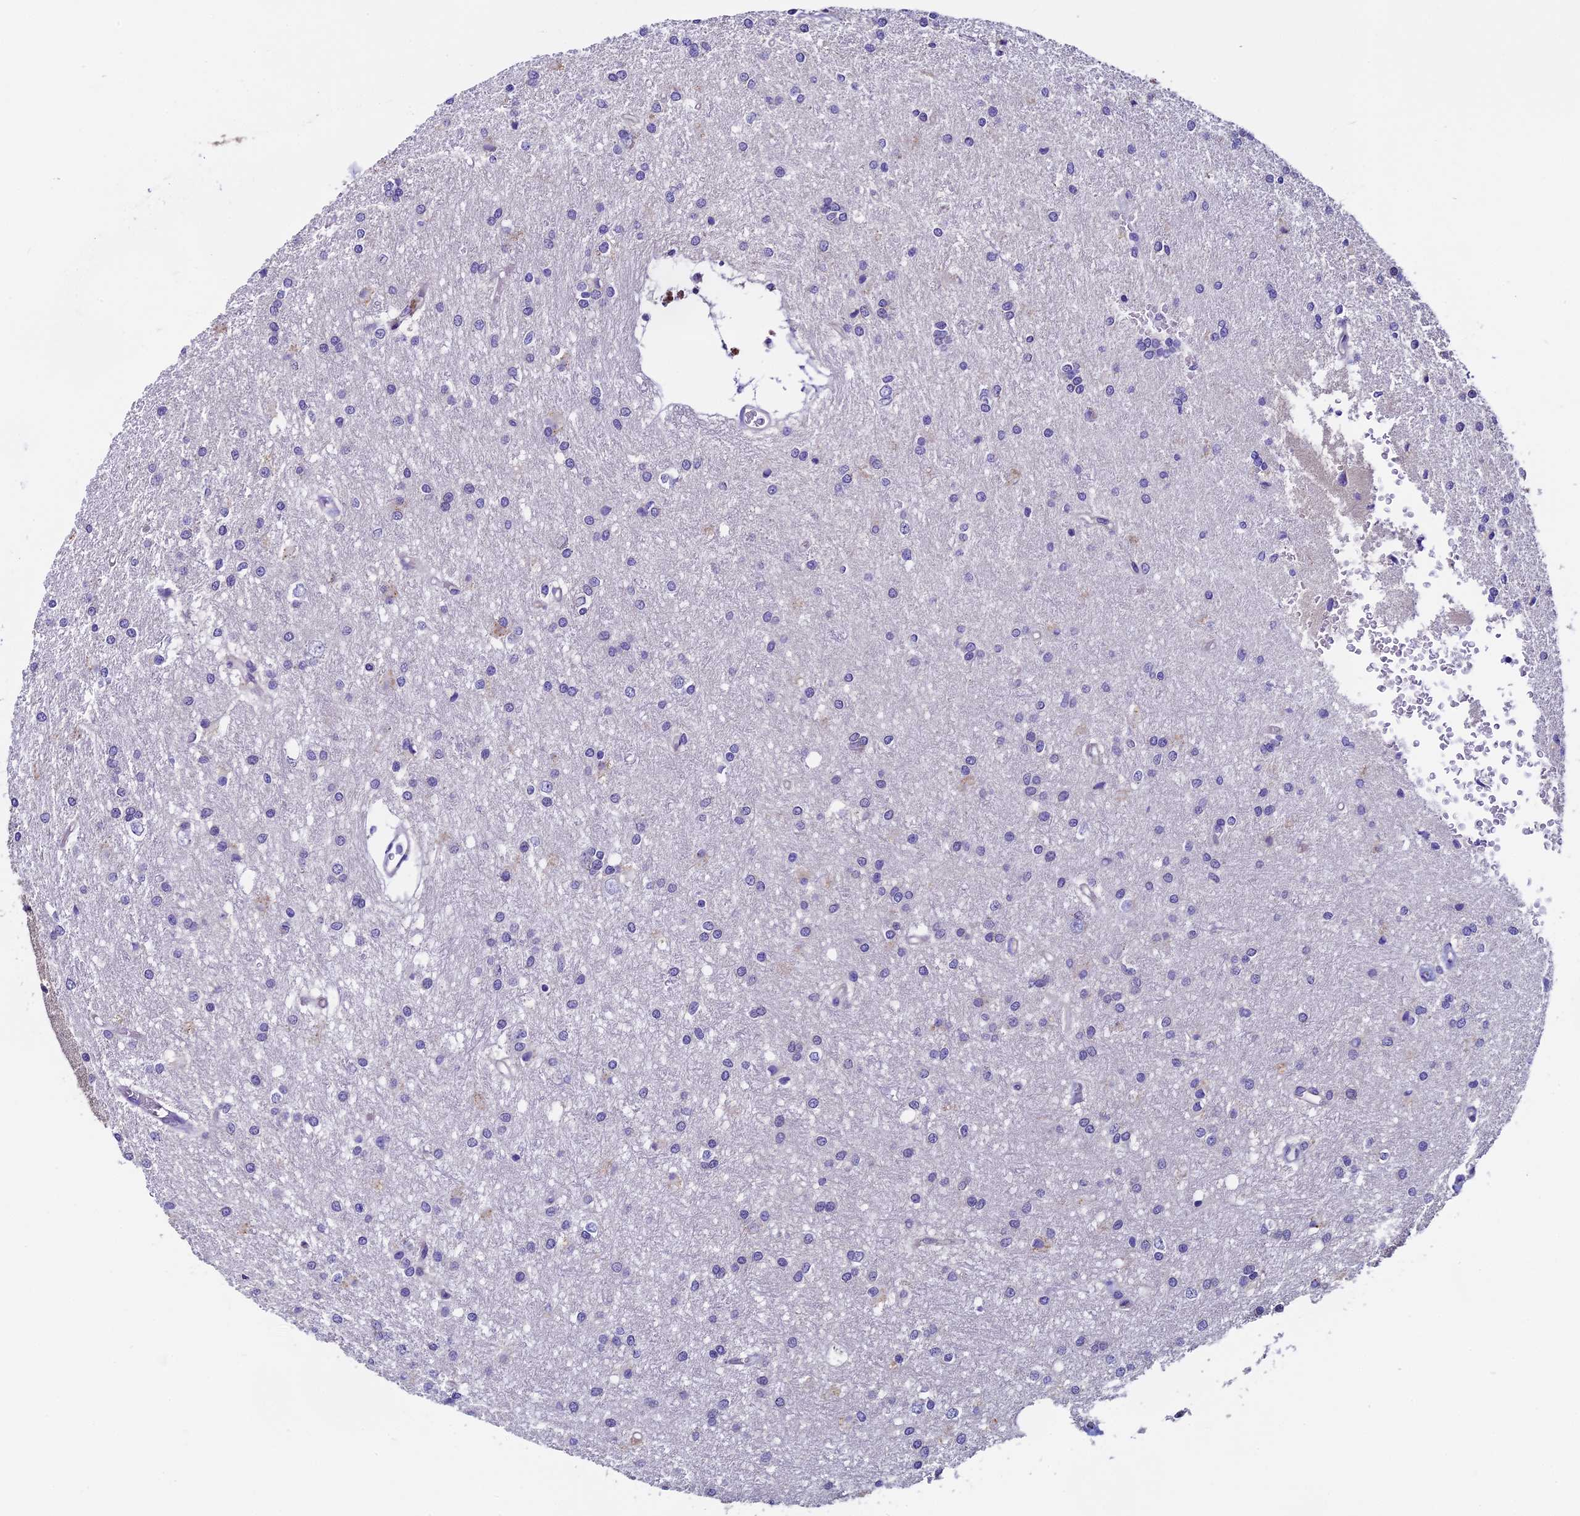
{"staining": {"intensity": "negative", "quantity": "none", "location": "none"}, "tissue": "glioma", "cell_type": "Tumor cells", "image_type": "cancer", "snomed": [{"axis": "morphology", "description": "Glioma, malignant, High grade"}, {"axis": "topography", "description": "Brain"}], "caption": "This is a photomicrograph of immunohistochemistry (IHC) staining of malignant high-grade glioma, which shows no expression in tumor cells.", "gene": "COMTD1", "patient": {"sex": "female", "age": 50}}